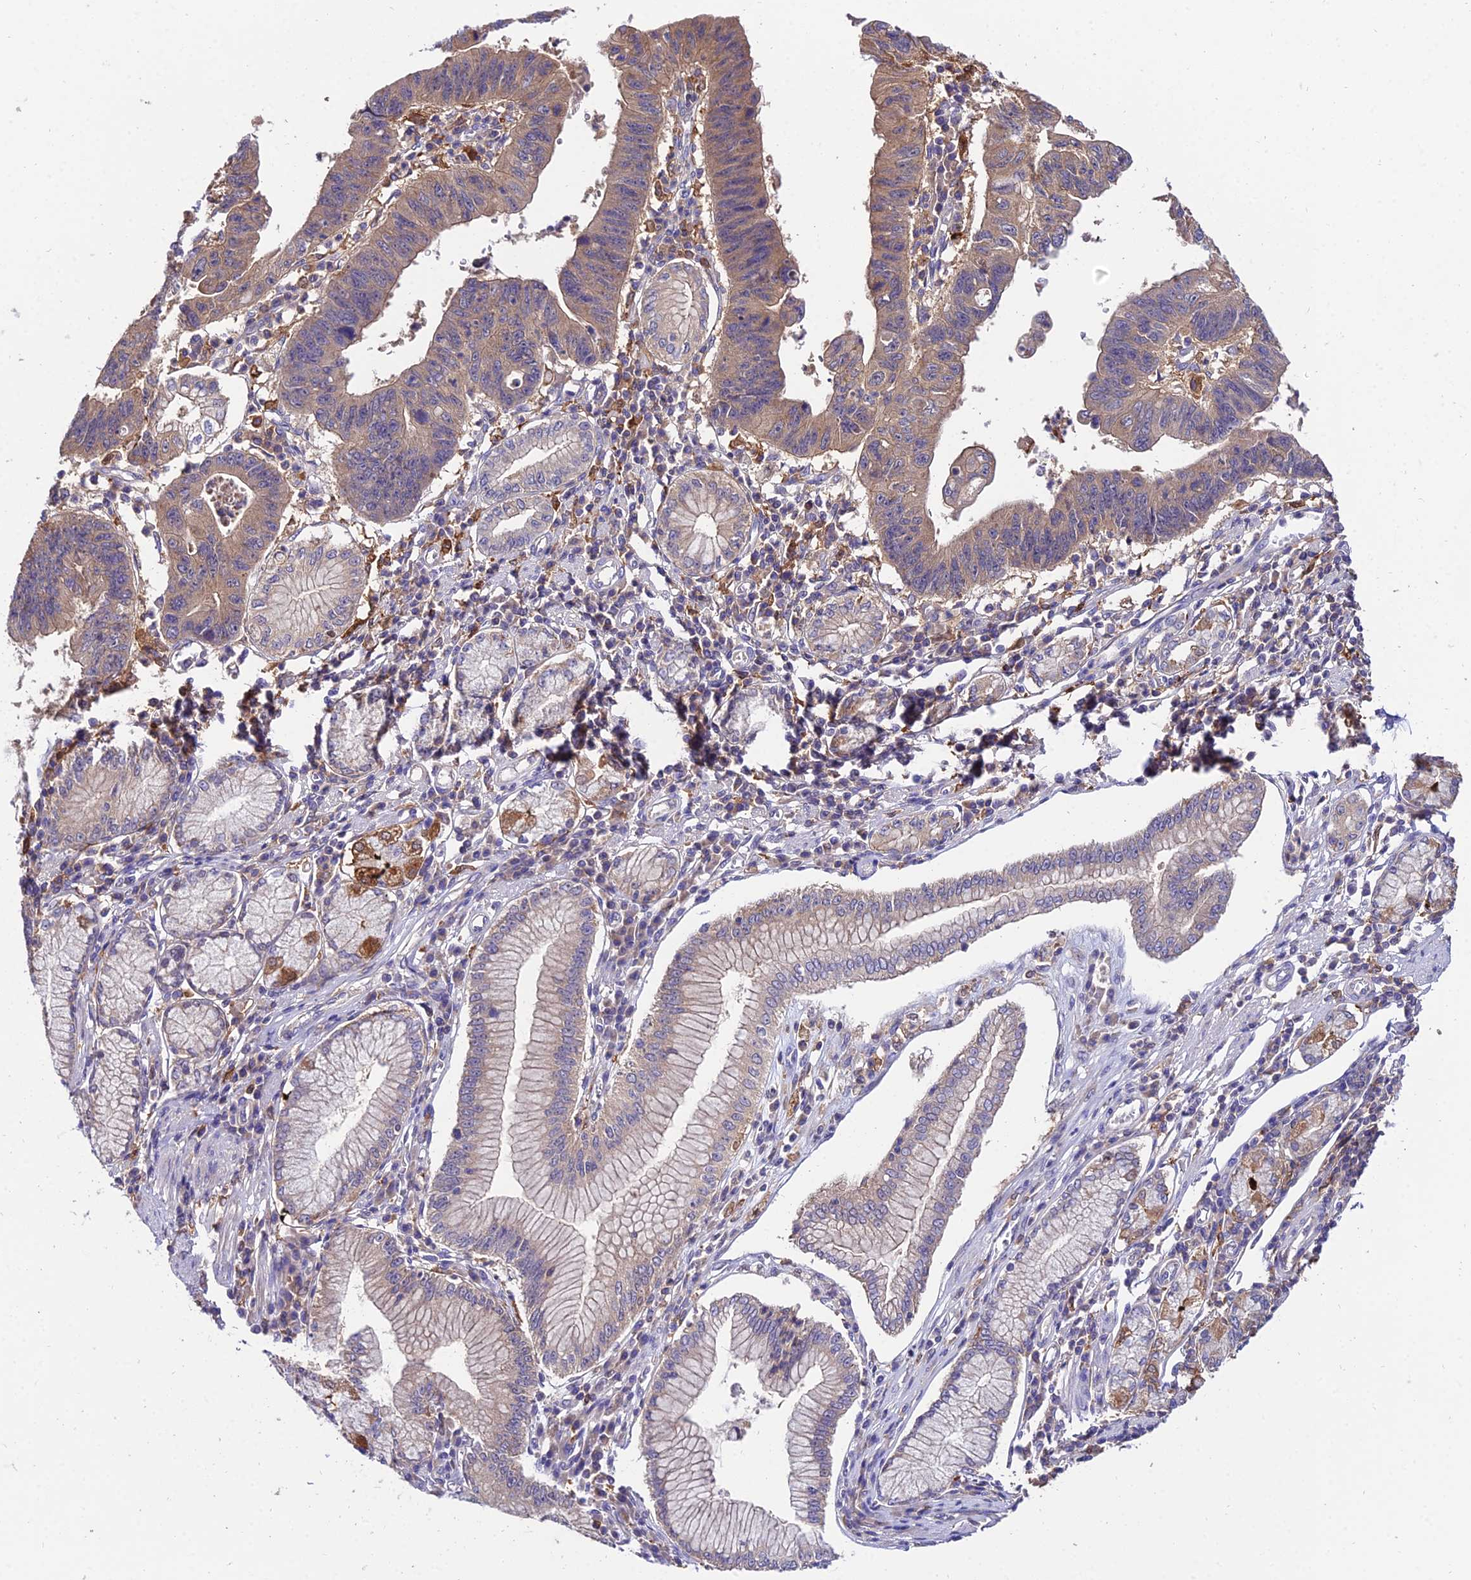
{"staining": {"intensity": "weak", "quantity": "25%-75%", "location": "cytoplasmic/membranous"}, "tissue": "stomach cancer", "cell_type": "Tumor cells", "image_type": "cancer", "snomed": [{"axis": "morphology", "description": "Adenocarcinoma, NOS"}, {"axis": "topography", "description": "Stomach"}], "caption": "Weak cytoplasmic/membranous protein expression is seen in approximately 25%-75% of tumor cells in stomach adenocarcinoma.", "gene": "C2orf69", "patient": {"sex": "male", "age": 59}}